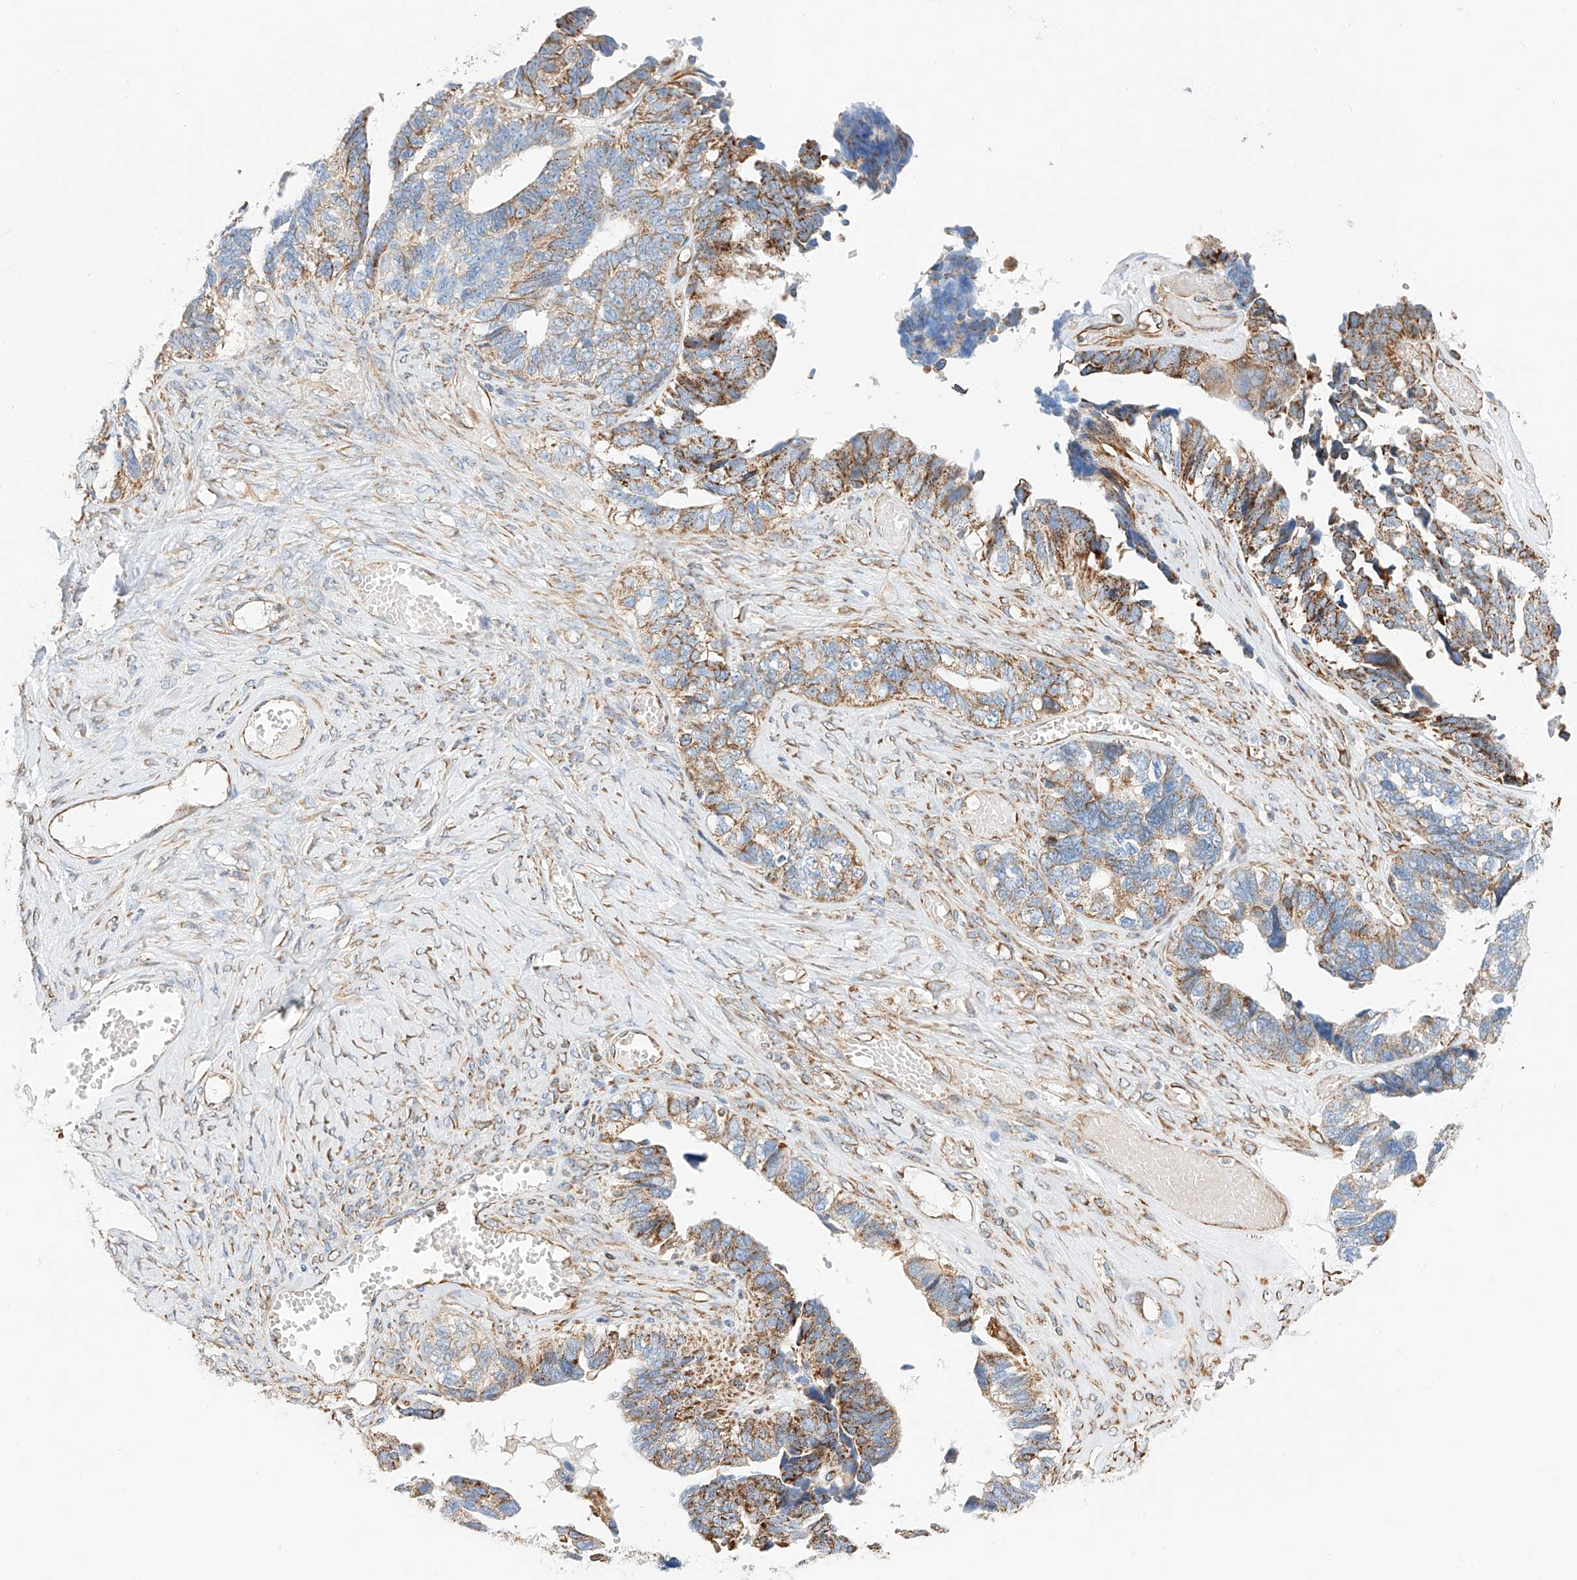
{"staining": {"intensity": "moderate", "quantity": ">75%", "location": "cytoplasmic/membranous"}, "tissue": "ovarian cancer", "cell_type": "Tumor cells", "image_type": "cancer", "snomed": [{"axis": "morphology", "description": "Cystadenocarcinoma, serous, NOS"}, {"axis": "topography", "description": "Ovary"}], "caption": "The micrograph exhibits a brown stain indicating the presence of a protein in the cytoplasmic/membranous of tumor cells in ovarian cancer (serous cystadenocarcinoma).", "gene": "NDUFV3", "patient": {"sex": "female", "age": 79}}